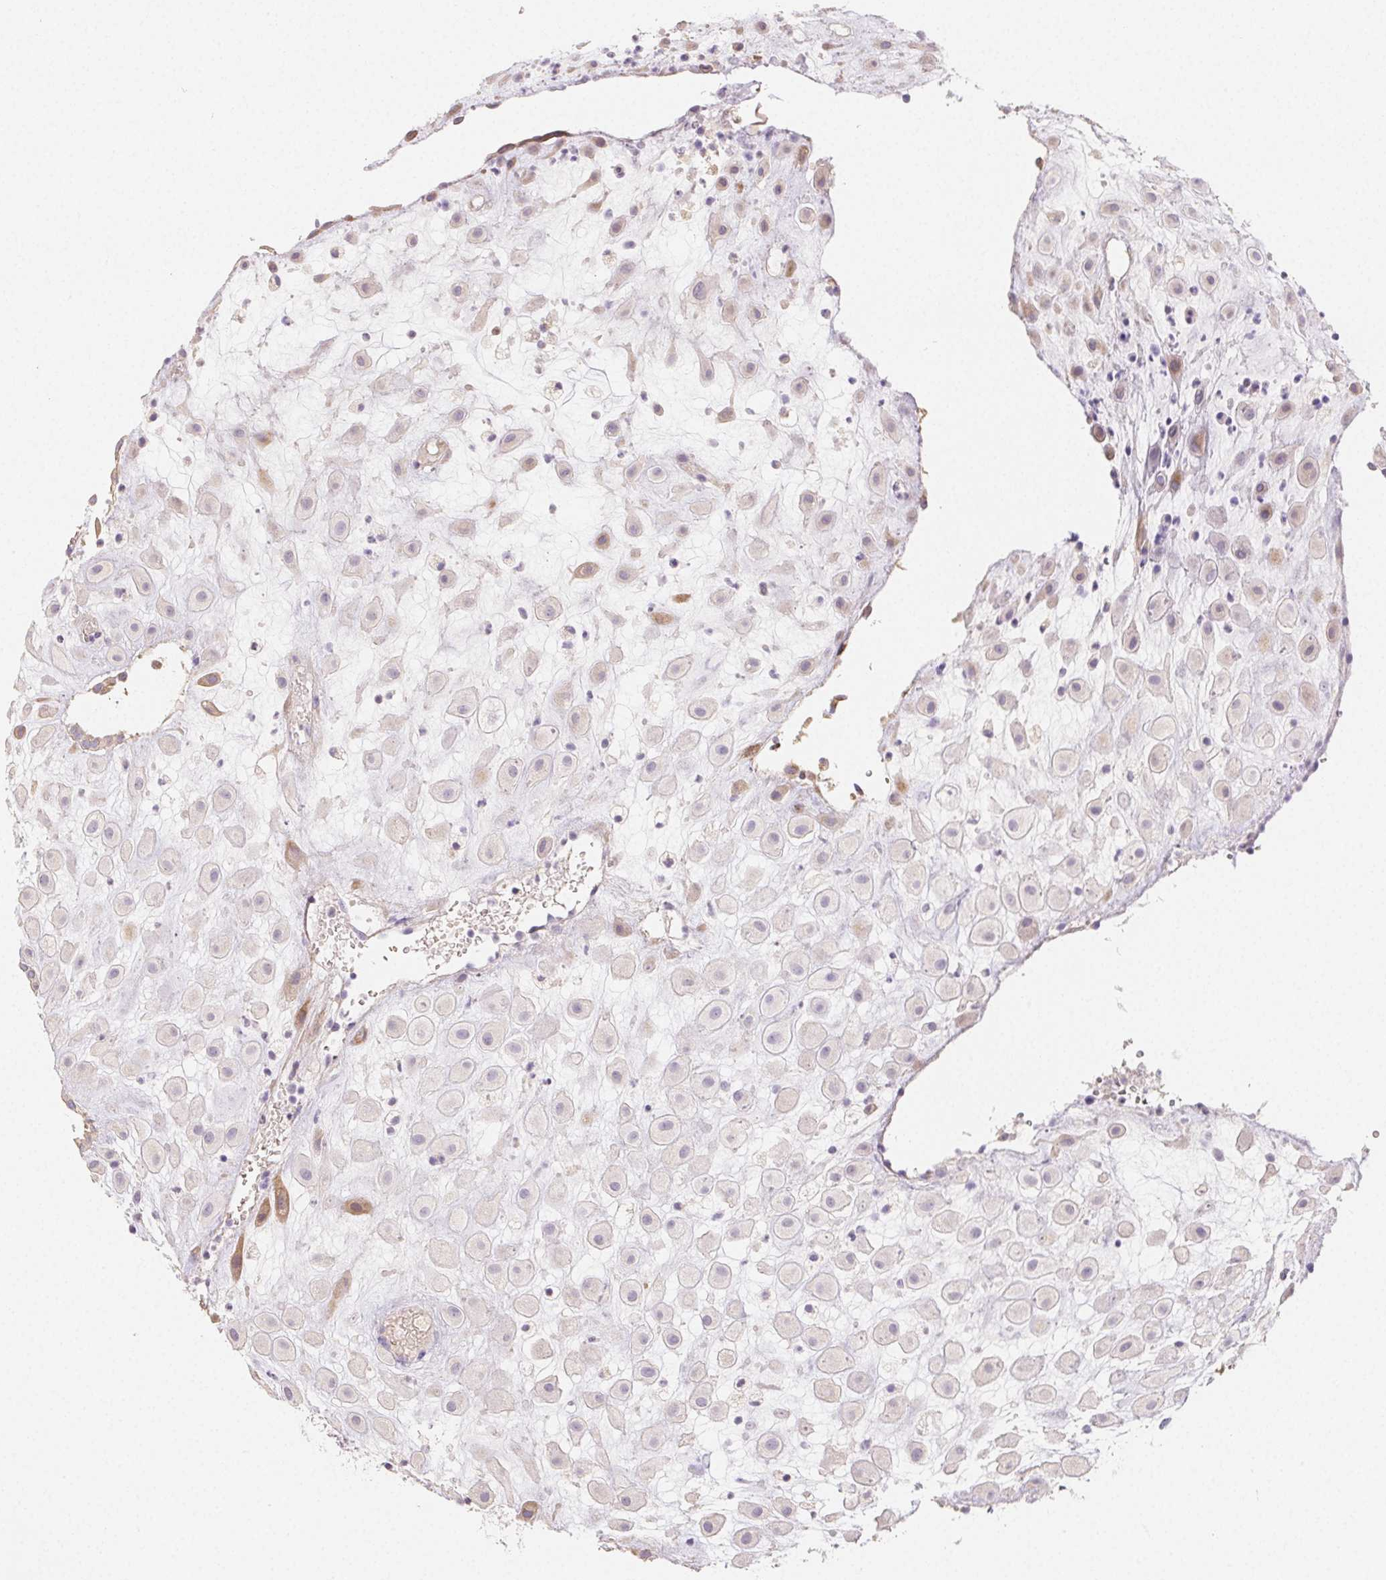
{"staining": {"intensity": "moderate", "quantity": "<25%", "location": "cytoplasmic/membranous"}, "tissue": "placenta", "cell_type": "Decidual cells", "image_type": "normal", "snomed": [{"axis": "morphology", "description": "Normal tissue, NOS"}, {"axis": "topography", "description": "Placenta"}], "caption": "About <25% of decidual cells in benign human placenta reveal moderate cytoplasmic/membranous protein expression as visualized by brown immunohistochemical staining.", "gene": "ACVR1B", "patient": {"sex": "female", "age": 24}}